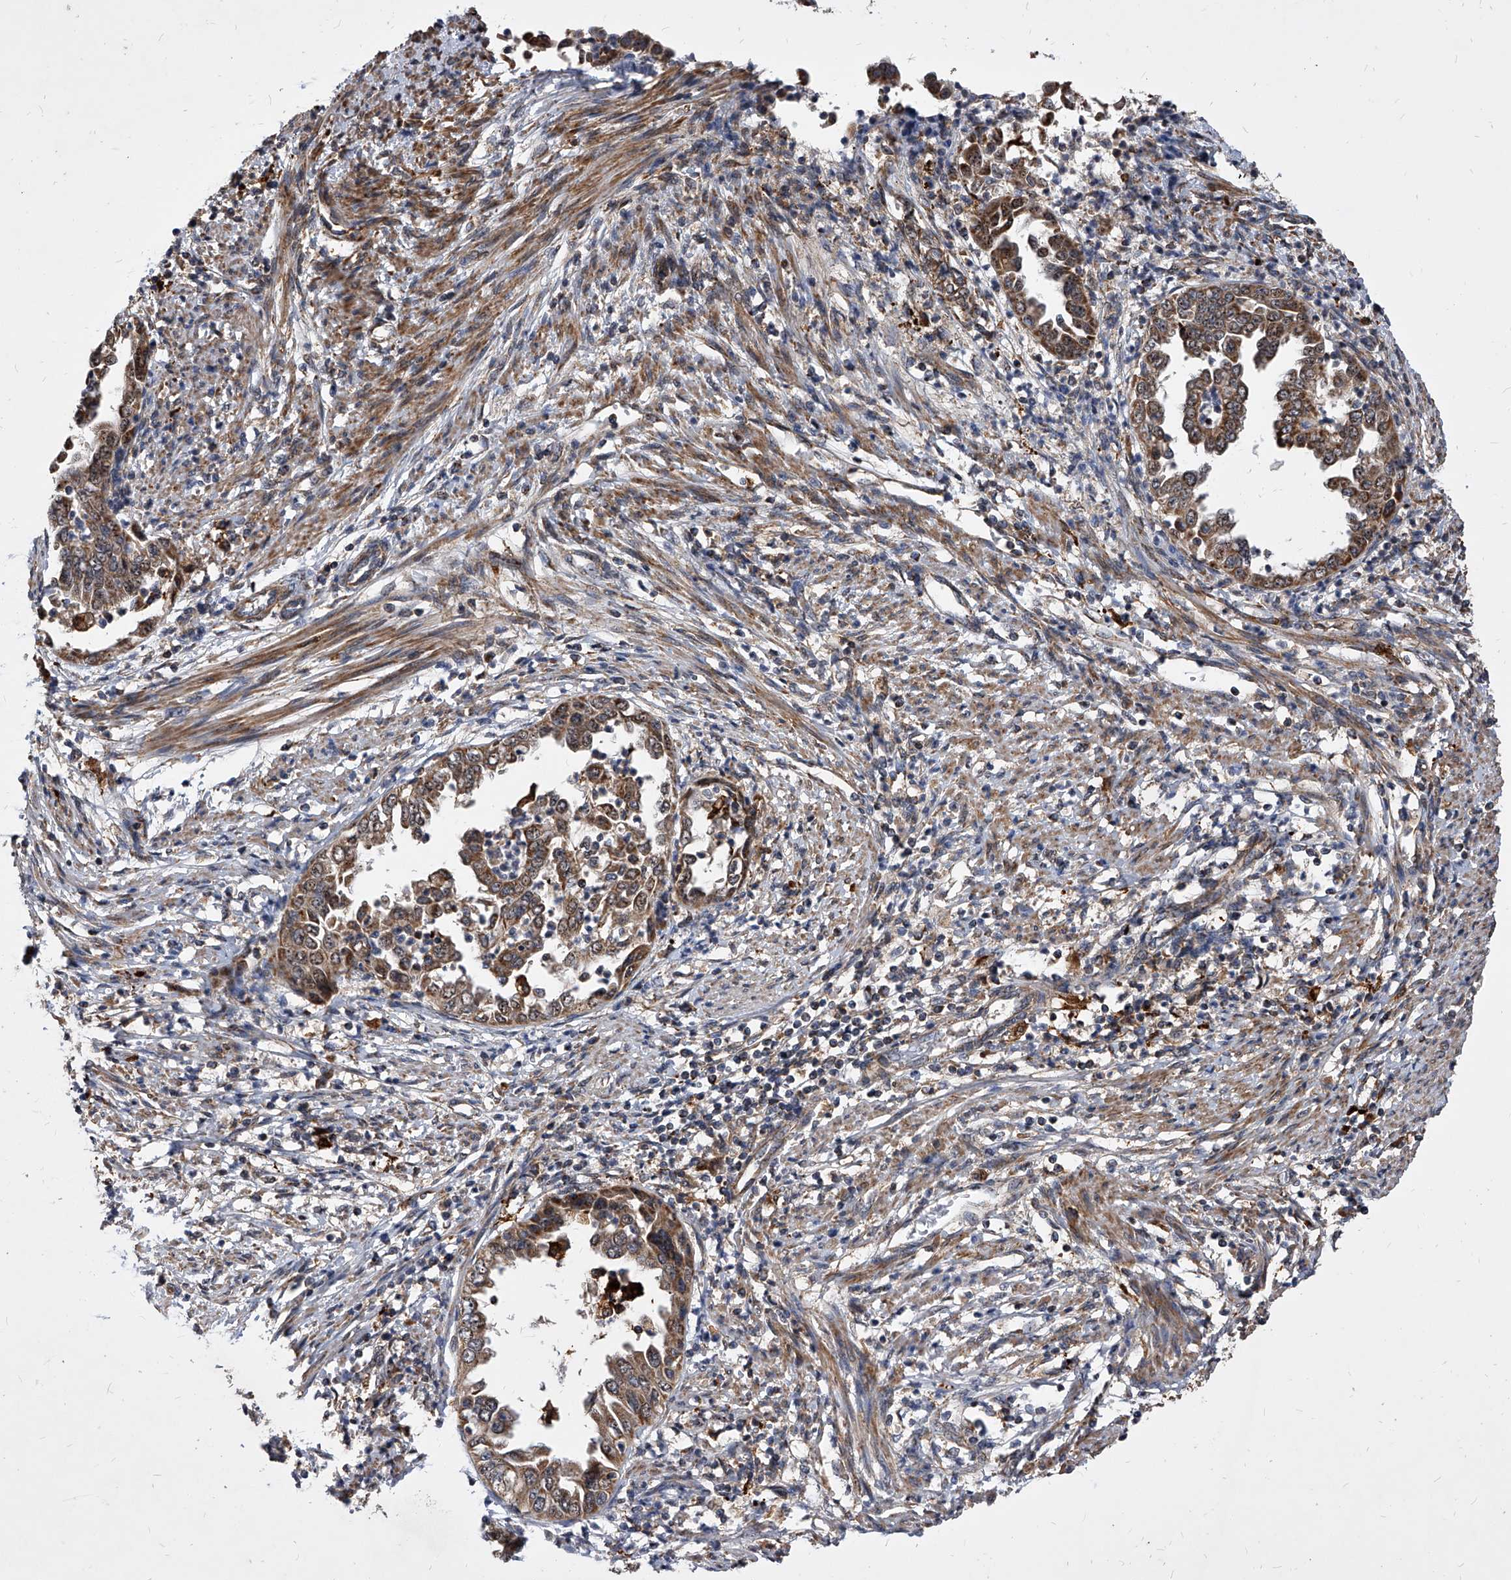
{"staining": {"intensity": "moderate", "quantity": ">75%", "location": "cytoplasmic/membranous"}, "tissue": "endometrial cancer", "cell_type": "Tumor cells", "image_type": "cancer", "snomed": [{"axis": "morphology", "description": "Adenocarcinoma, NOS"}, {"axis": "topography", "description": "Endometrium"}], "caption": "A micrograph showing moderate cytoplasmic/membranous expression in about >75% of tumor cells in endometrial cancer, as visualized by brown immunohistochemical staining.", "gene": "SOBP", "patient": {"sex": "female", "age": 85}}